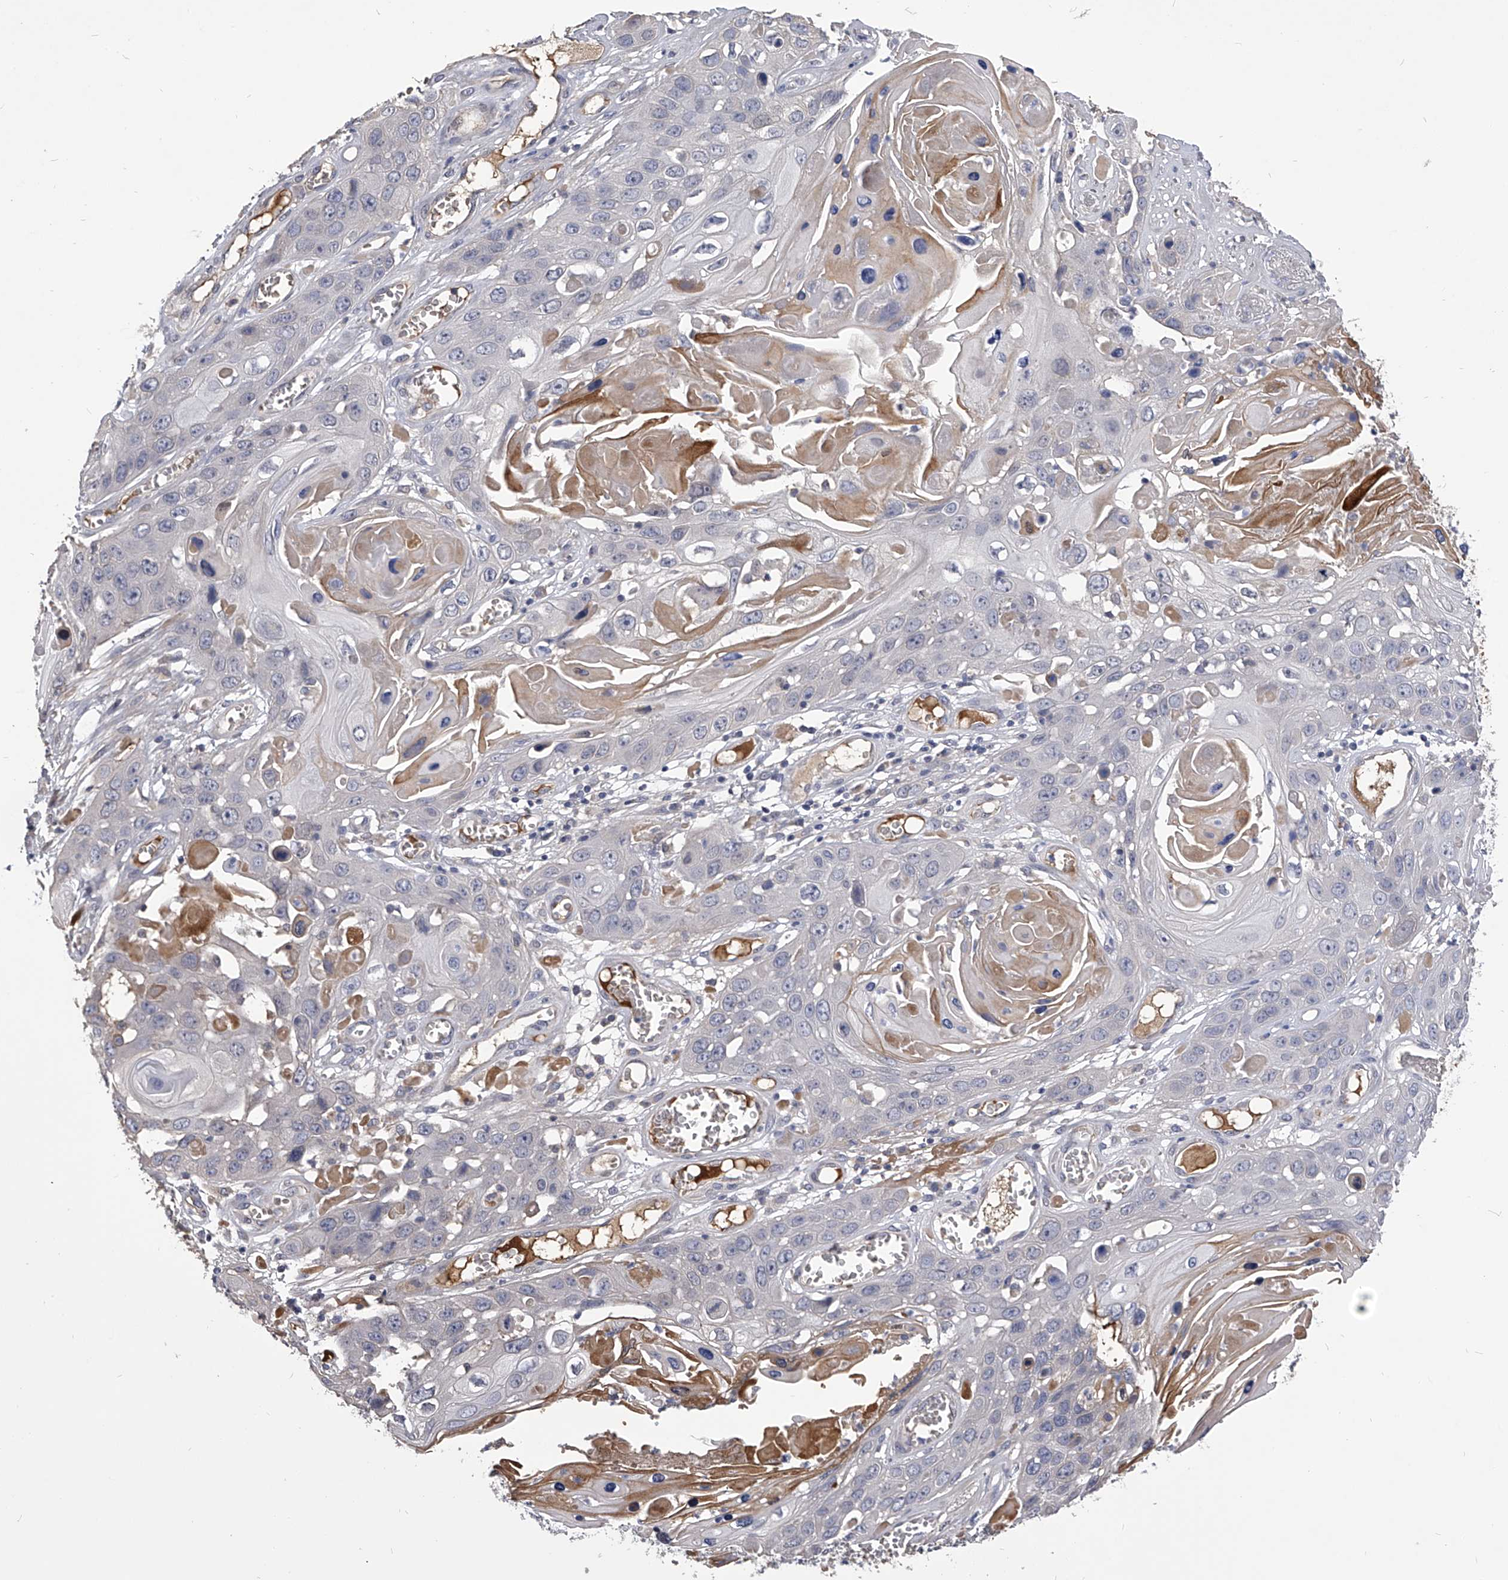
{"staining": {"intensity": "negative", "quantity": "none", "location": "none"}, "tissue": "skin cancer", "cell_type": "Tumor cells", "image_type": "cancer", "snomed": [{"axis": "morphology", "description": "Squamous cell carcinoma, NOS"}, {"axis": "topography", "description": "Skin"}], "caption": "The immunohistochemistry (IHC) micrograph has no significant positivity in tumor cells of squamous cell carcinoma (skin) tissue. (Stains: DAB (3,3'-diaminobenzidine) IHC with hematoxylin counter stain, Microscopy: brightfield microscopy at high magnification).", "gene": "MDN1", "patient": {"sex": "male", "age": 55}}